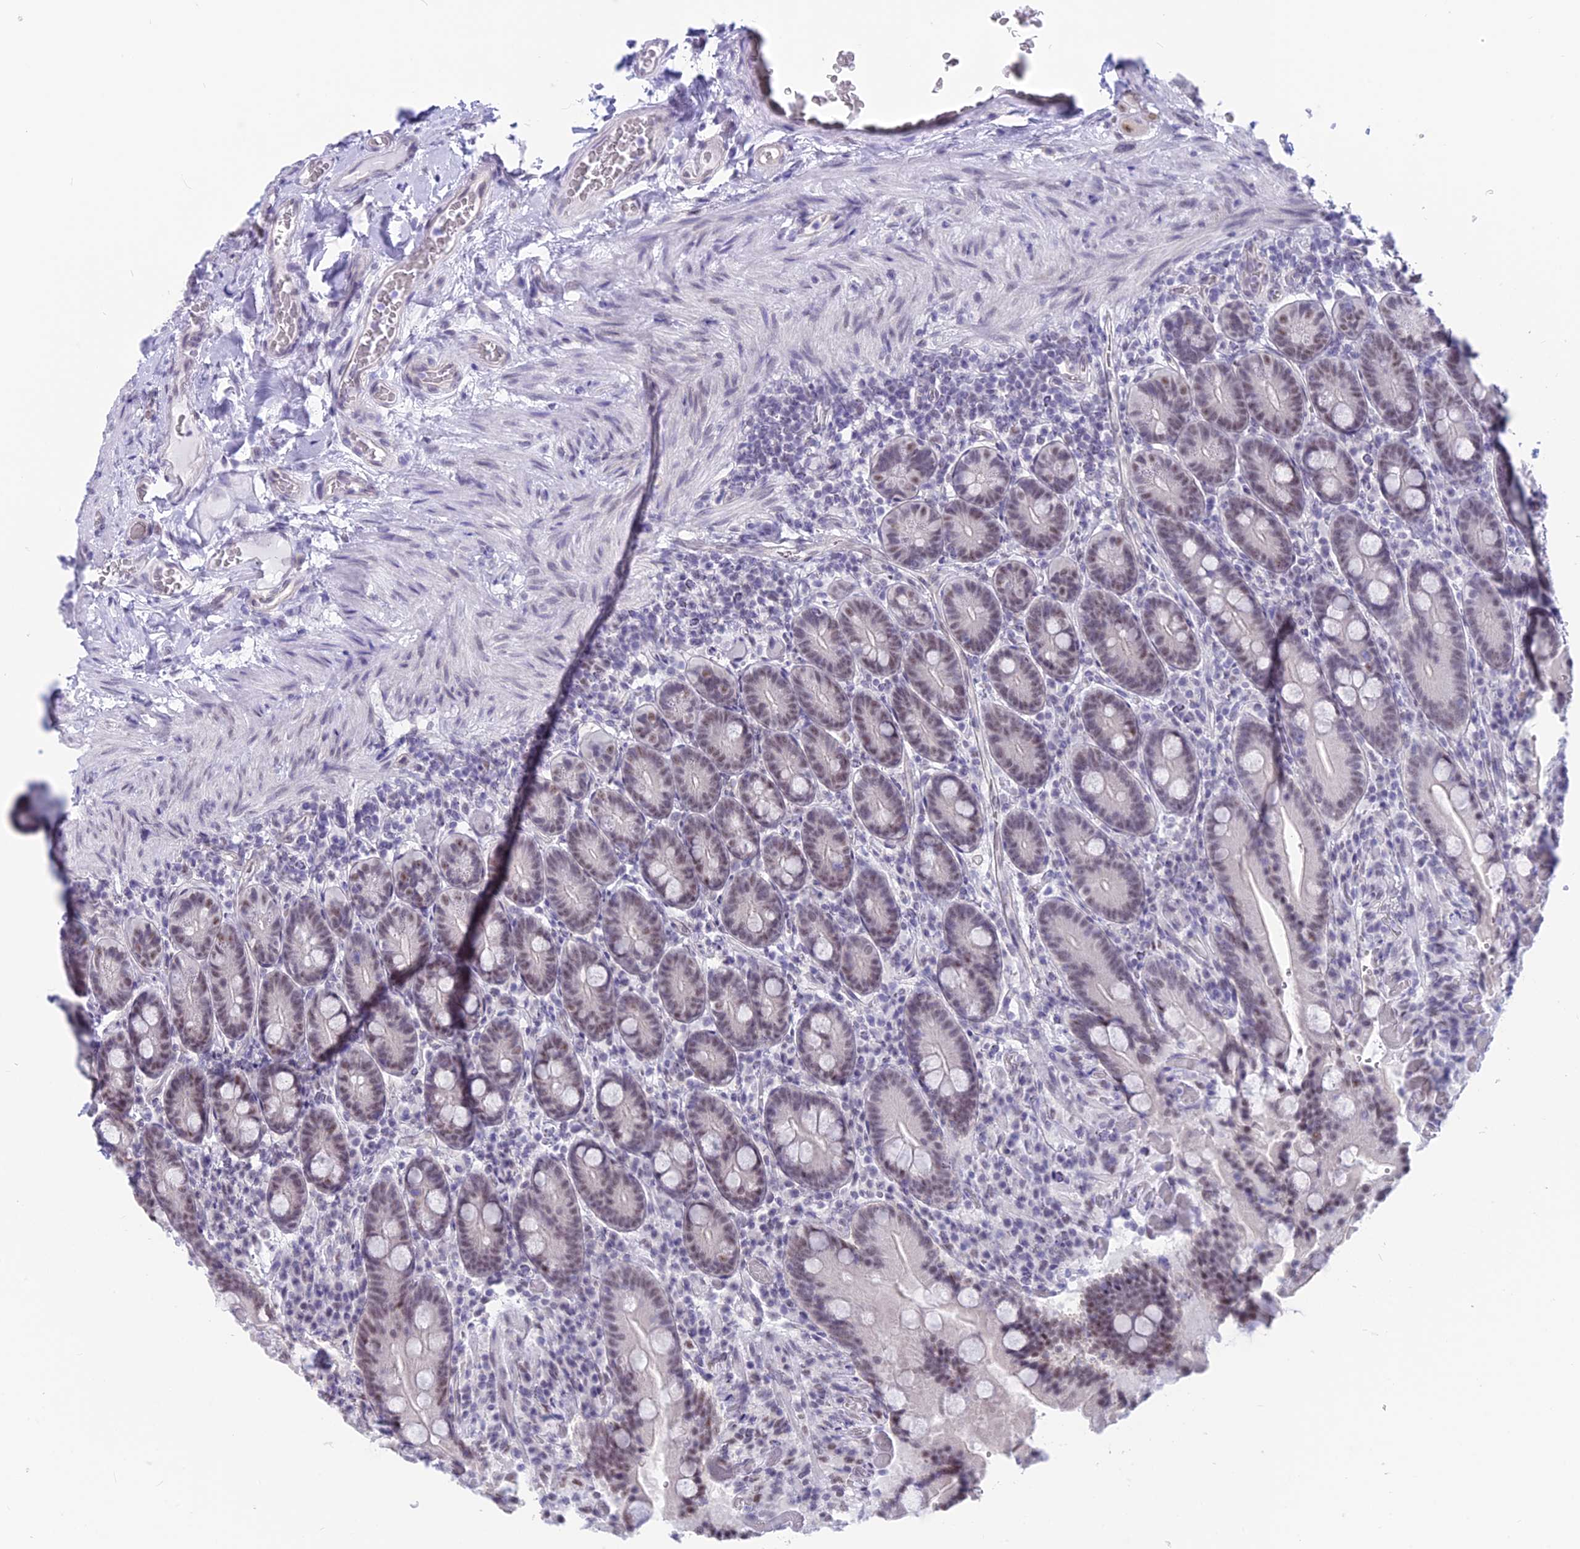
{"staining": {"intensity": "moderate", "quantity": "25%-75%", "location": "nuclear"}, "tissue": "duodenum", "cell_type": "Glandular cells", "image_type": "normal", "snomed": [{"axis": "morphology", "description": "Normal tissue, NOS"}, {"axis": "topography", "description": "Duodenum"}], "caption": "IHC (DAB (3,3'-diaminobenzidine)) staining of benign duodenum reveals moderate nuclear protein expression in approximately 25%-75% of glandular cells.", "gene": "SRSF5", "patient": {"sex": "female", "age": 62}}